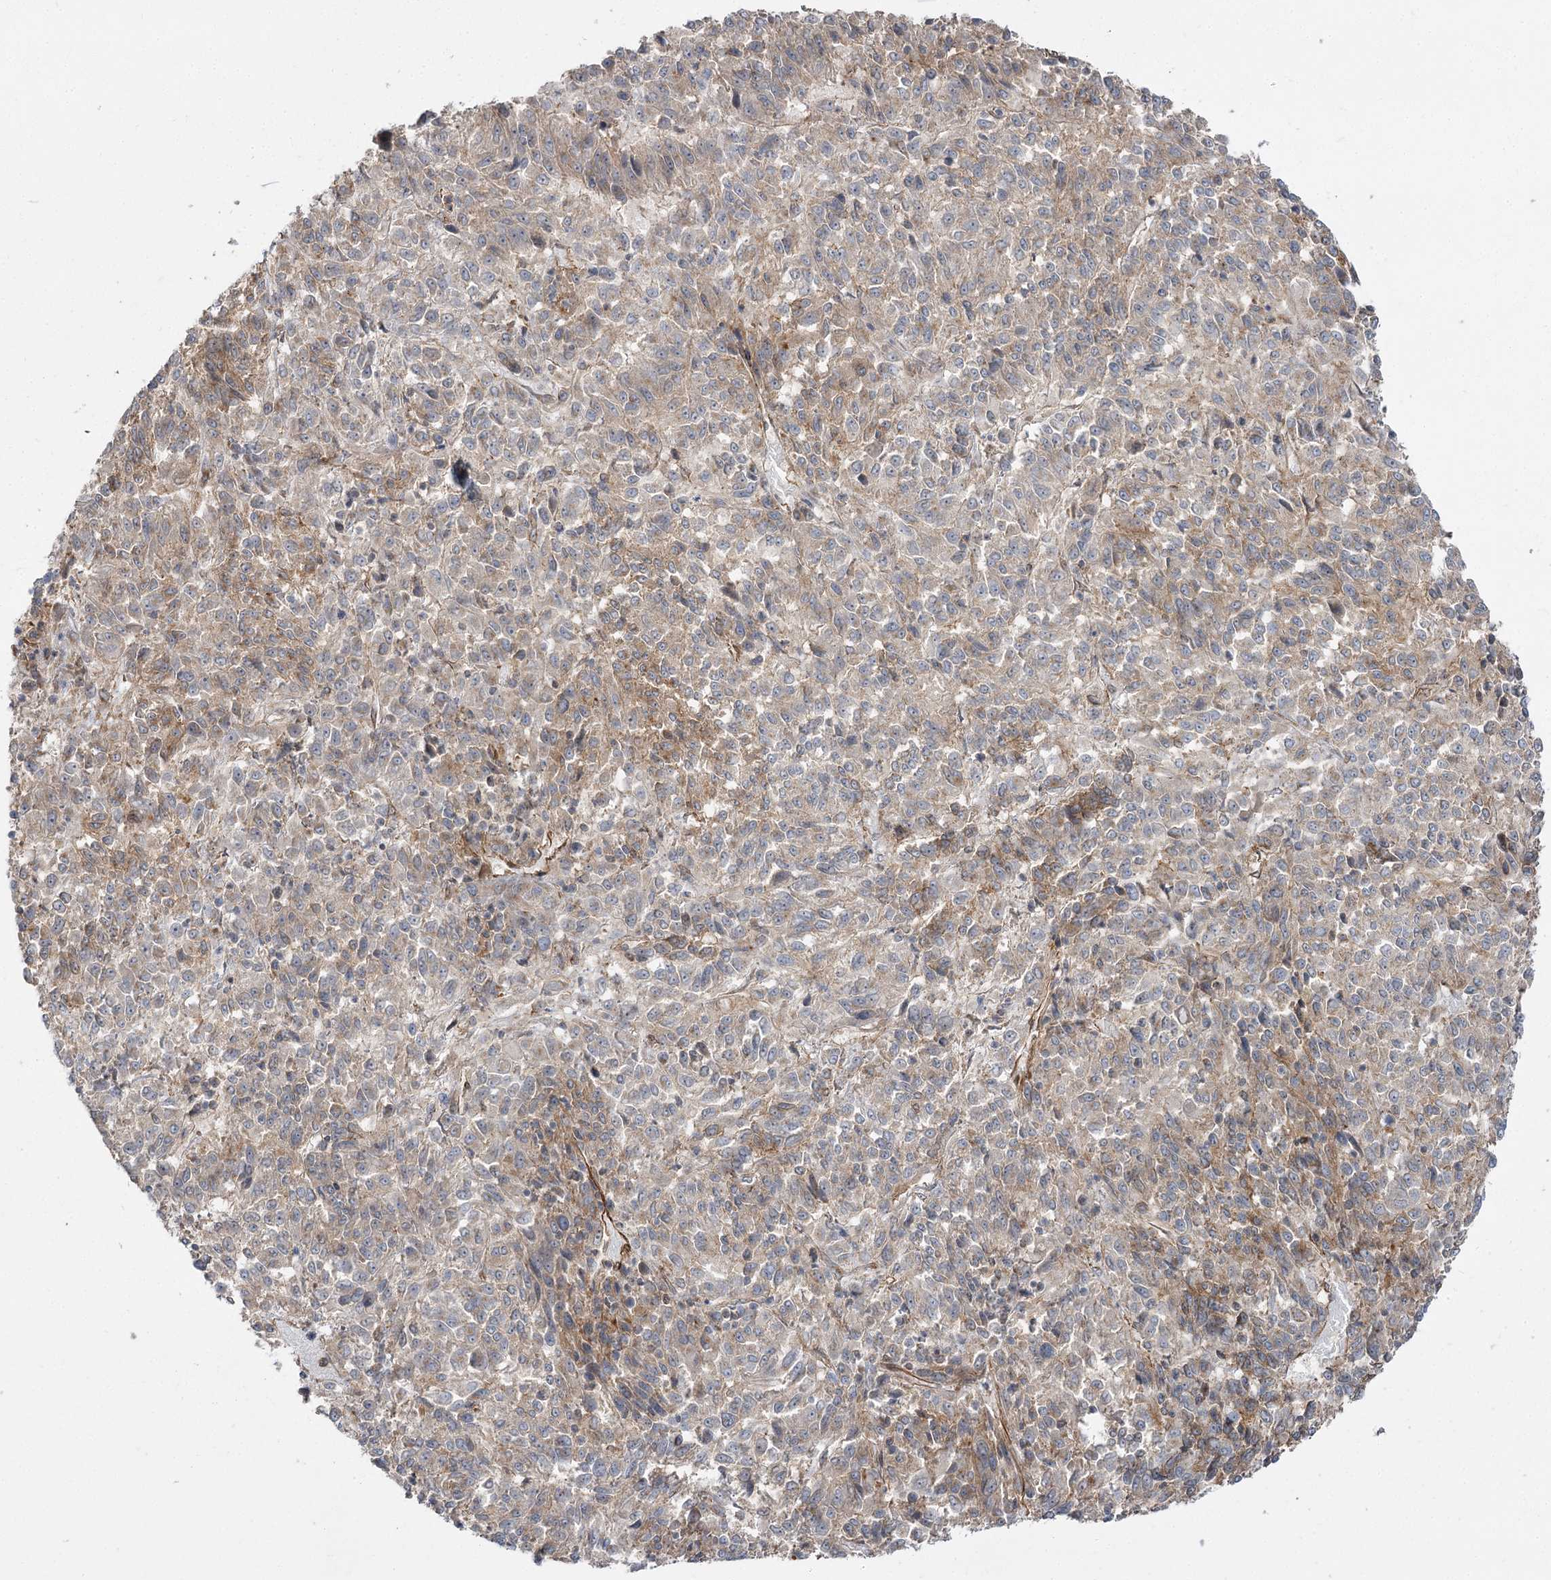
{"staining": {"intensity": "weak", "quantity": "<25%", "location": "cytoplasmic/membranous"}, "tissue": "melanoma", "cell_type": "Tumor cells", "image_type": "cancer", "snomed": [{"axis": "morphology", "description": "Malignant melanoma, Metastatic site"}, {"axis": "topography", "description": "Lung"}], "caption": "High magnification brightfield microscopy of melanoma stained with DAB (3,3'-diaminobenzidine) (brown) and counterstained with hematoxylin (blue): tumor cells show no significant positivity.", "gene": "SH3BP5L", "patient": {"sex": "male", "age": 64}}